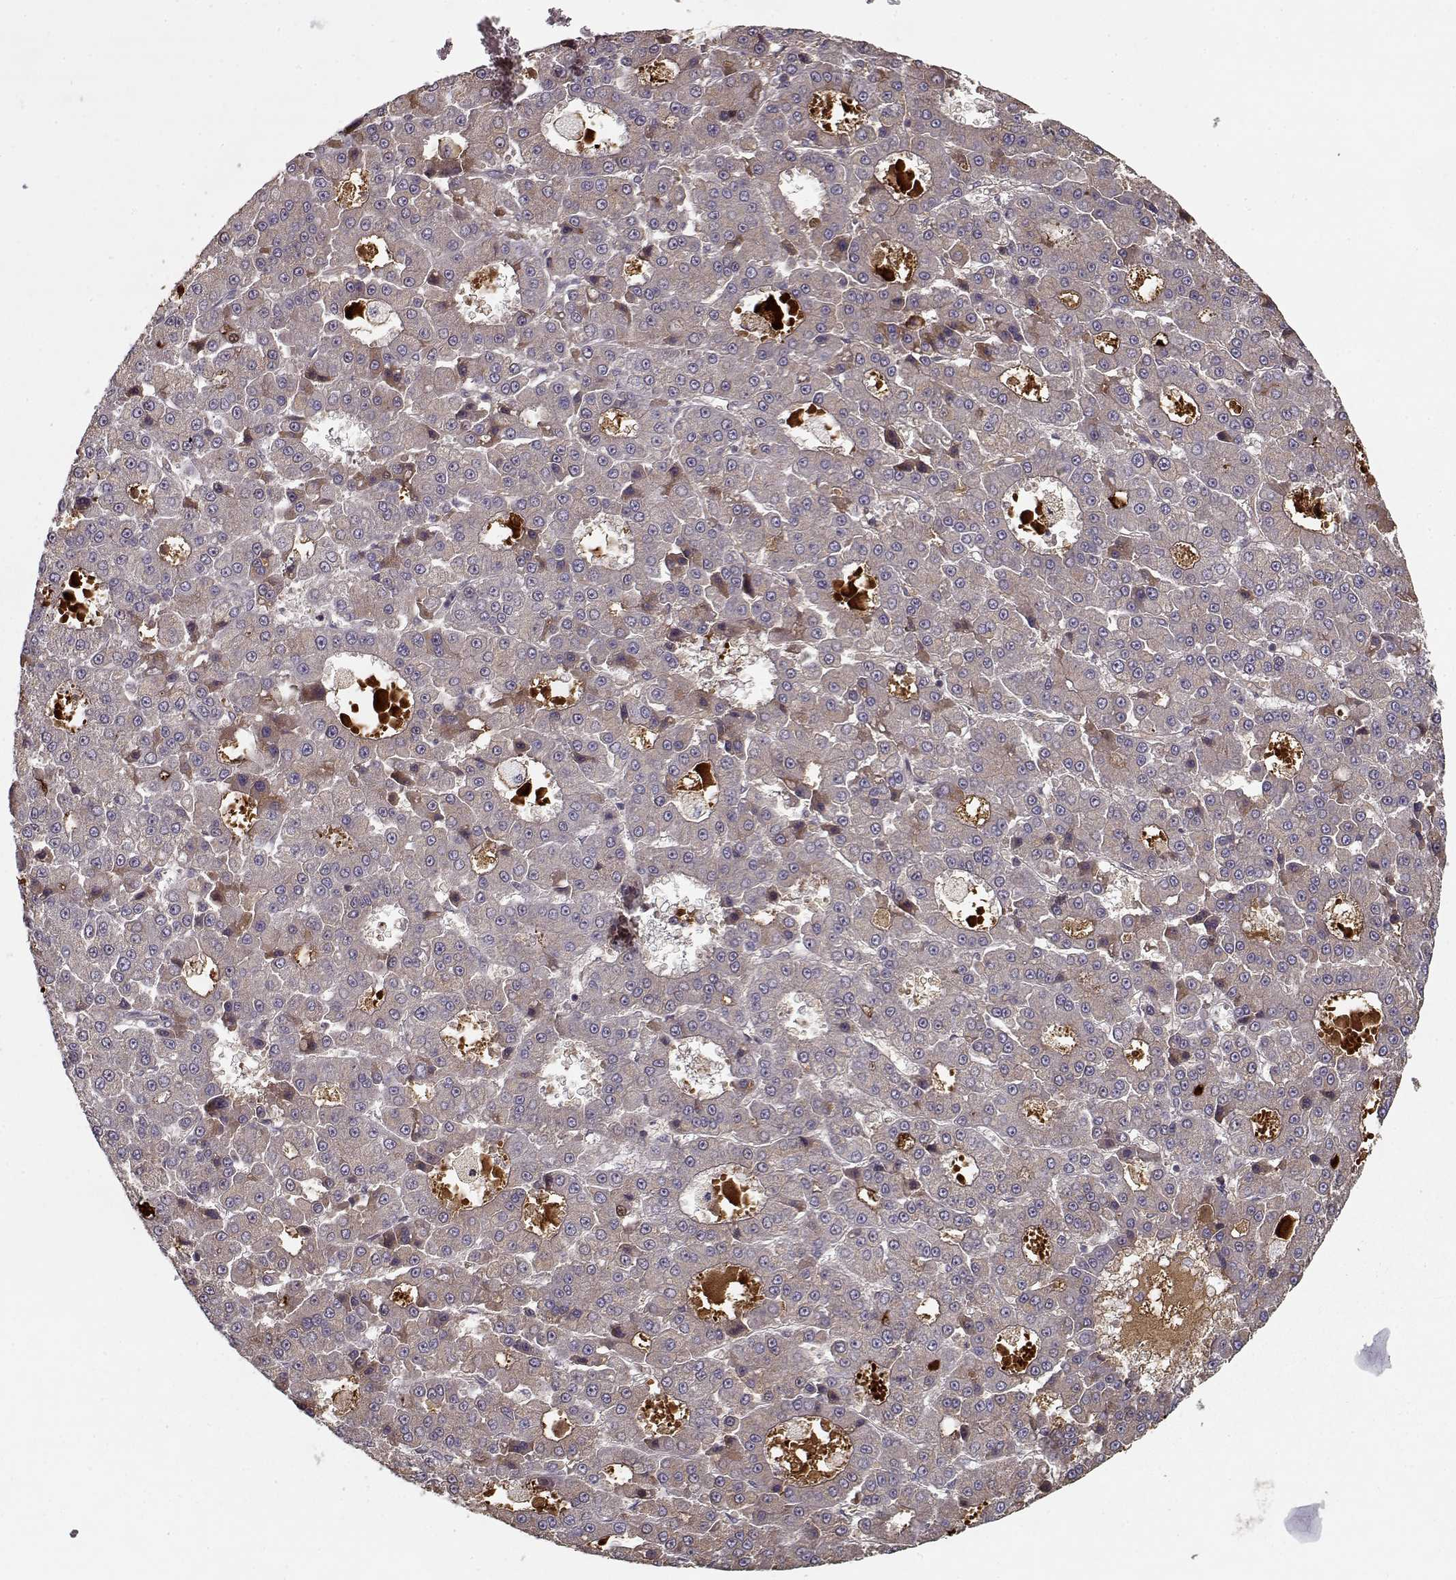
{"staining": {"intensity": "negative", "quantity": "none", "location": "none"}, "tissue": "liver cancer", "cell_type": "Tumor cells", "image_type": "cancer", "snomed": [{"axis": "morphology", "description": "Carcinoma, Hepatocellular, NOS"}, {"axis": "topography", "description": "Liver"}], "caption": "A photomicrograph of liver hepatocellular carcinoma stained for a protein displays no brown staining in tumor cells.", "gene": "AFM", "patient": {"sex": "male", "age": 70}}